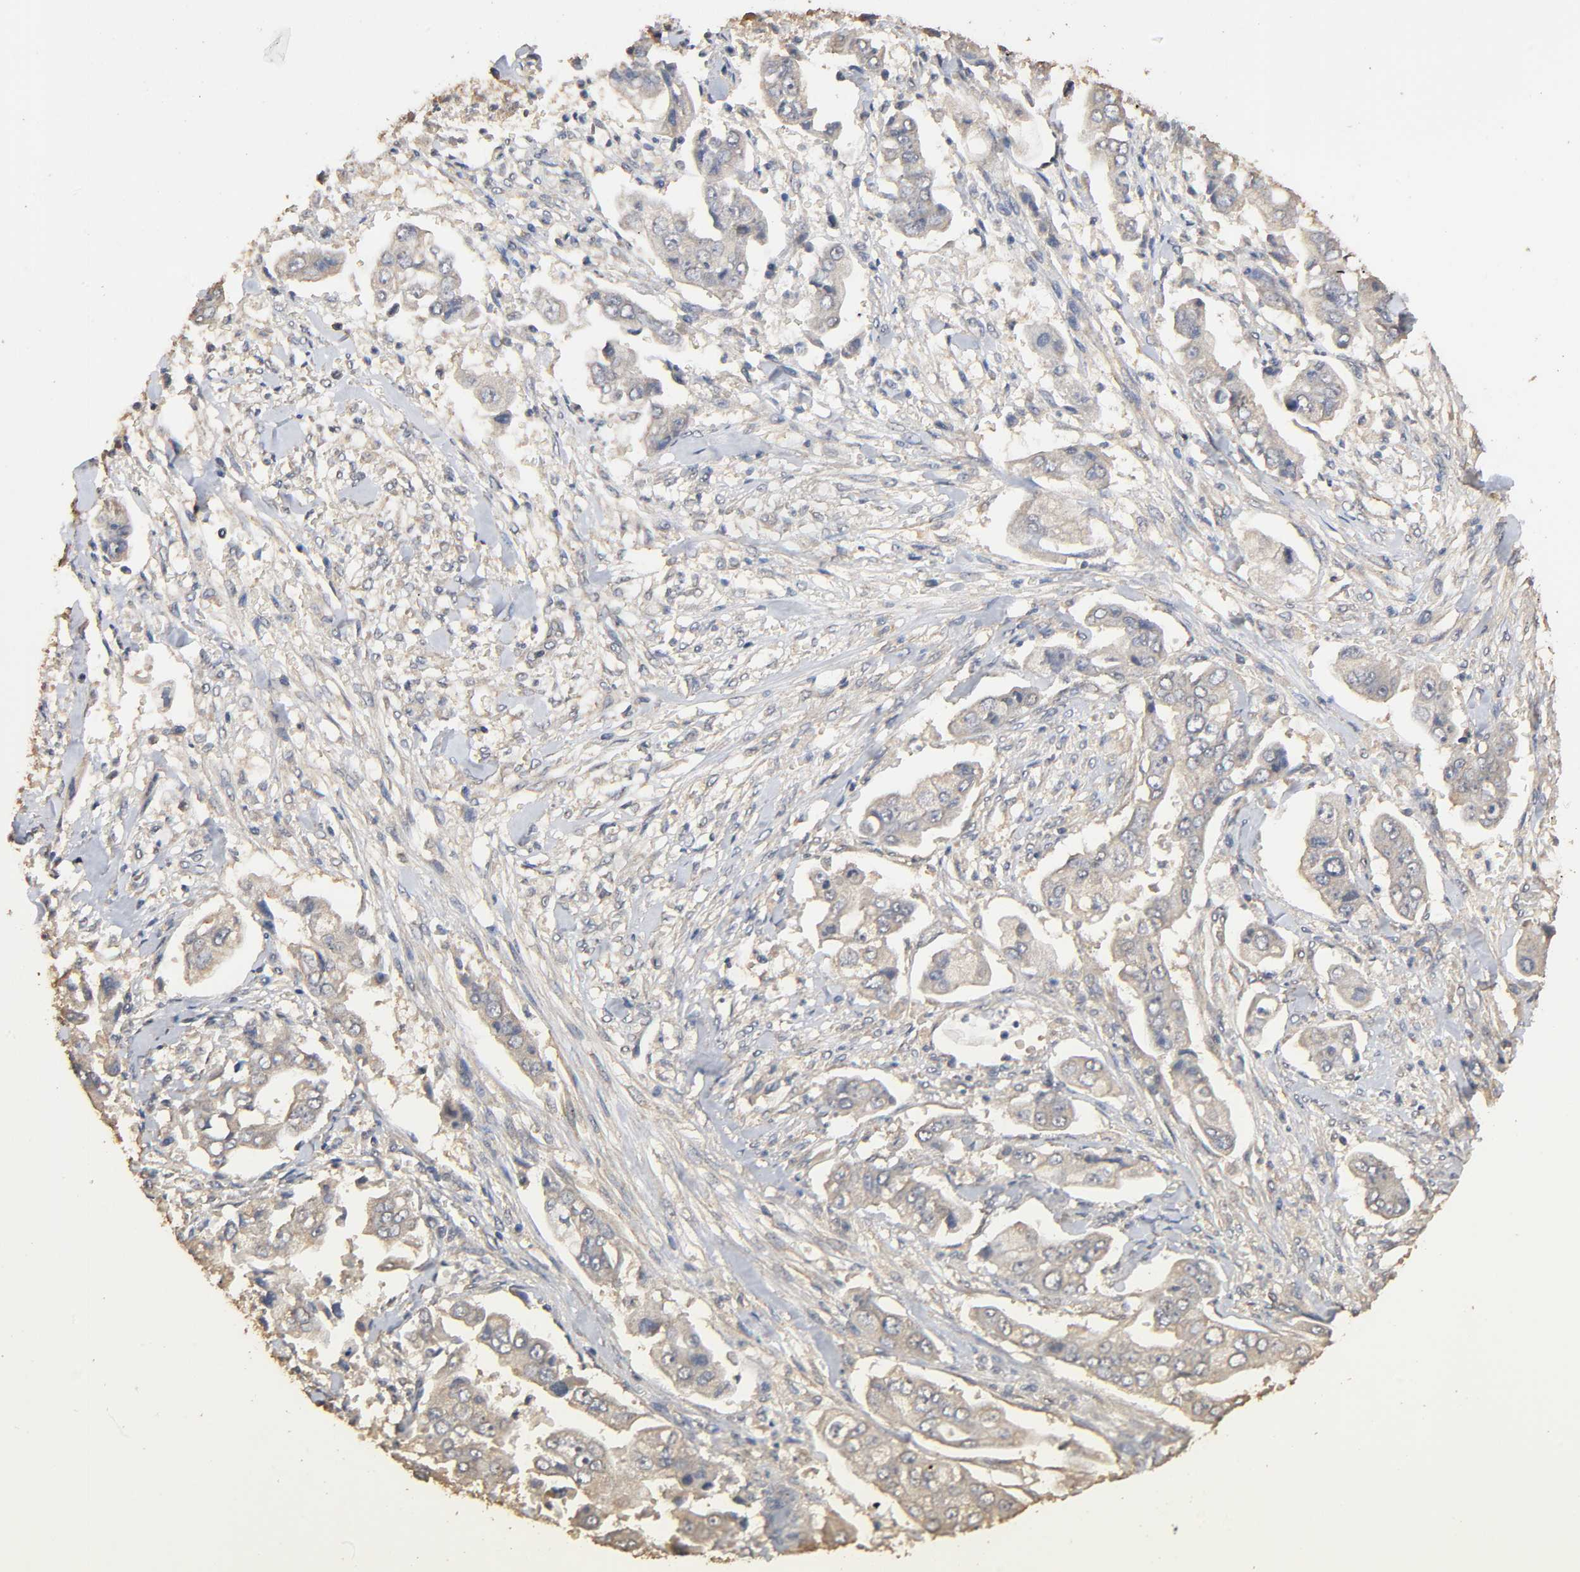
{"staining": {"intensity": "weak", "quantity": "<25%", "location": "cytoplasmic/membranous"}, "tissue": "stomach cancer", "cell_type": "Tumor cells", "image_type": "cancer", "snomed": [{"axis": "morphology", "description": "Adenocarcinoma, NOS"}, {"axis": "topography", "description": "Stomach"}], "caption": "Immunohistochemistry micrograph of stomach cancer (adenocarcinoma) stained for a protein (brown), which exhibits no staining in tumor cells.", "gene": "ARHGEF7", "patient": {"sex": "male", "age": 62}}